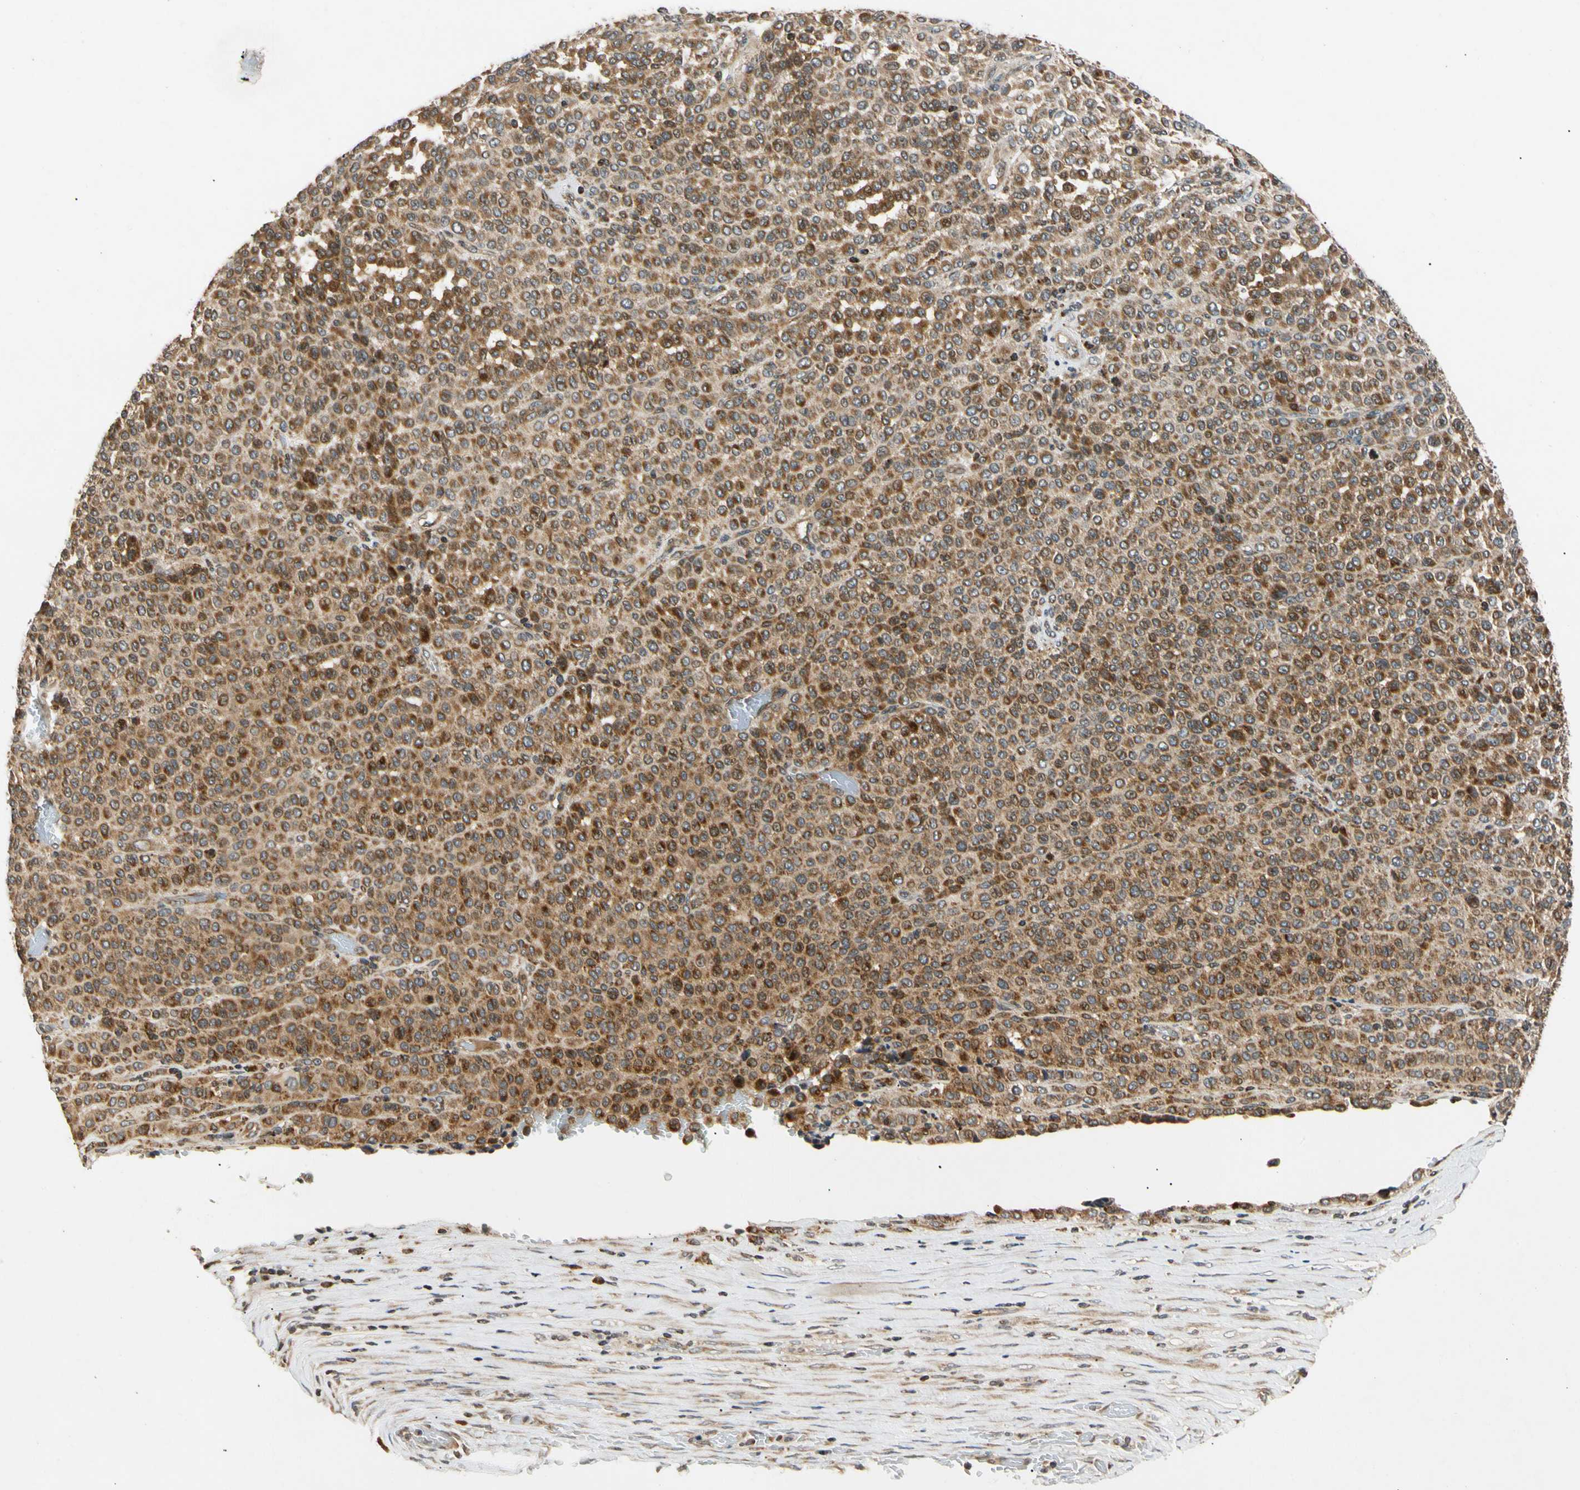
{"staining": {"intensity": "strong", "quantity": ">75%", "location": "cytoplasmic/membranous"}, "tissue": "melanoma", "cell_type": "Tumor cells", "image_type": "cancer", "snomed": [{"axis": "morphology", "description": "Malignant melanoma, Metastatic site"}, {"axis": "topography", "description": "Pancreas"}], "caption": "A brown stain labels strong cytoplasmic/membranous positivity of a protein in human melanoma tumor cells.", "gene": "MRPS22", "patient": {"sex": "female", "age": 30}}